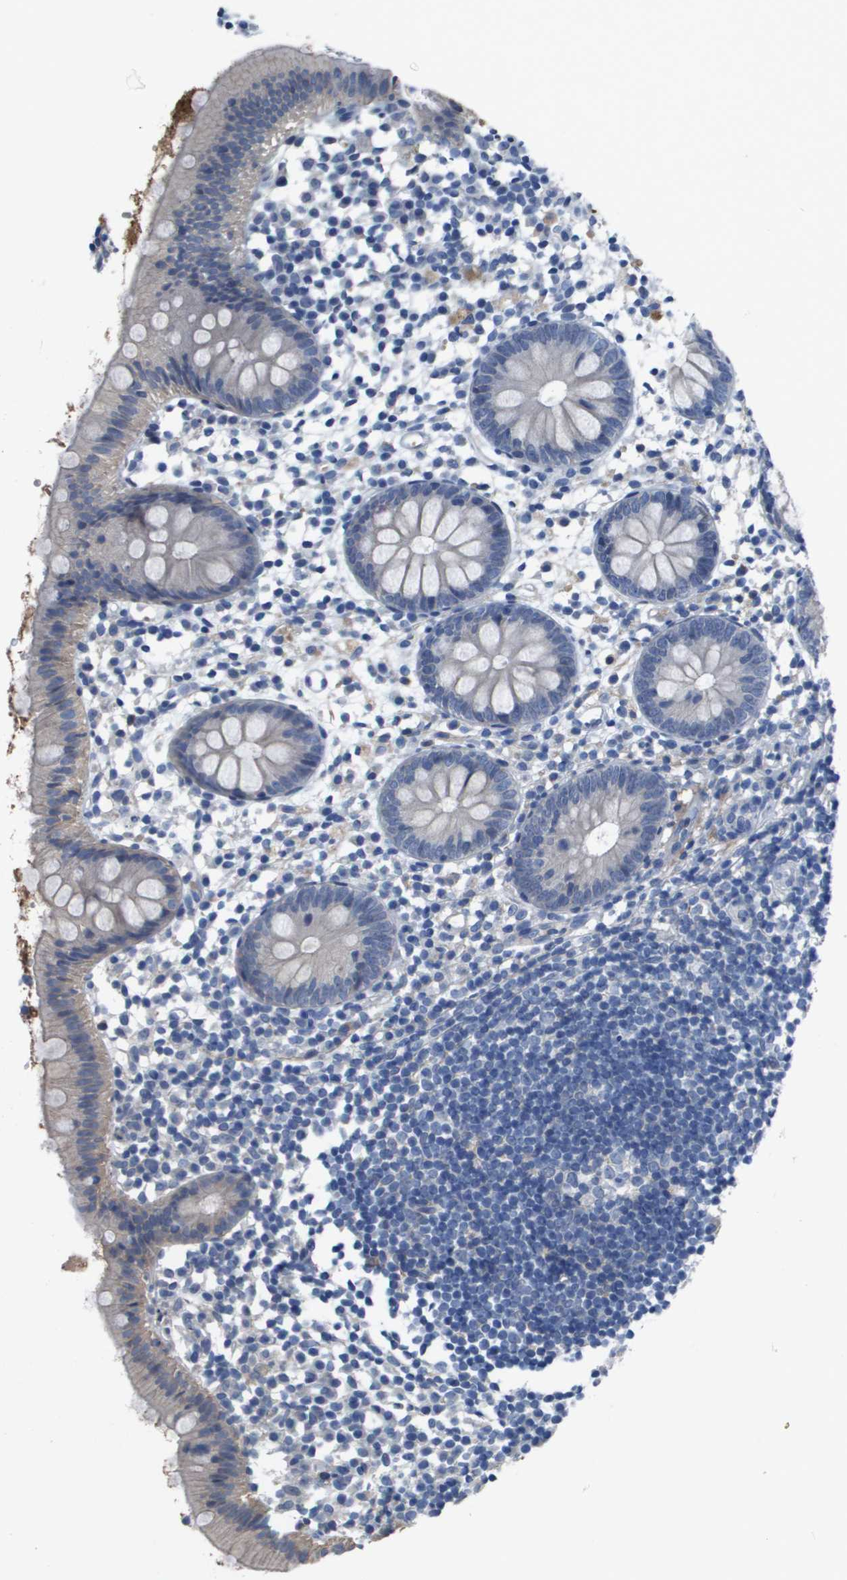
{"staining": {"intensity": "negative", "quantity": "none", "location": "none"}, "tissue": "appendix", "cell_type": "Glandular cells", "image_type": "normal", "snomed": [{"axis": "morphology", "description": "Normal tissue, NOS"}, {"axis": "topography", "description": "Appendix"}], "caption": "DAB (3,3'-diaminobenzidine) immunohistochemical staining of normal appendix reveals no significant positivity in glandular cells.", "gene": "NCS1", "patient": {"sex": "female", "age": 20}}